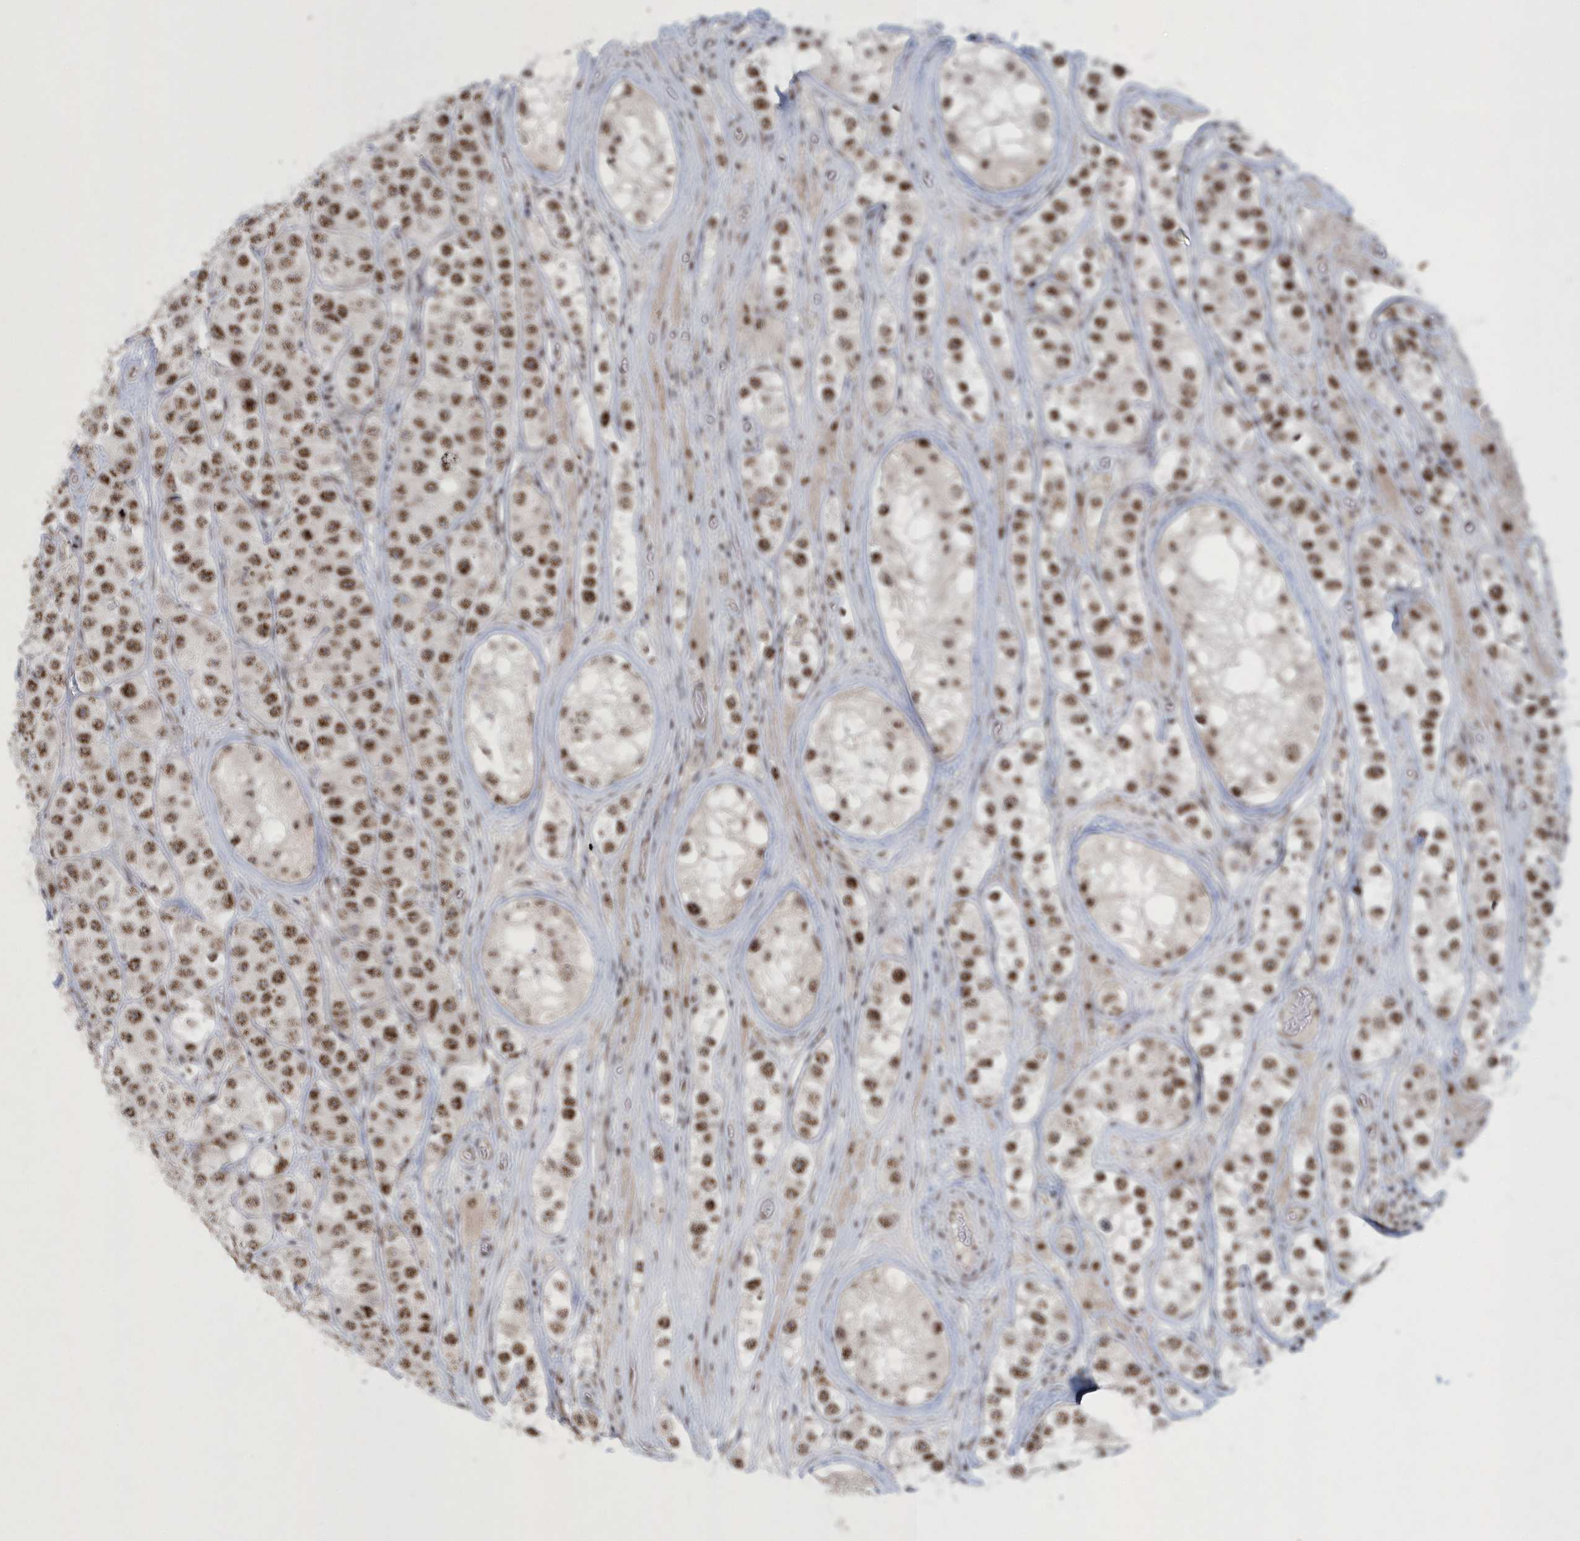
{"staining": {"intensity": "moderate", "quantity": ">75%", "location": "nuclear"}, "tissue": "testis cancer", "cell_type": "Tumor cells", "image_type": "cancer", "snomed": [{"axis": "morphology", "description": "Seminoma, NOS"}, {"axis": "topography", "description": "Testis"}], "caption": "Immunohistochemistry staining of testis seminoma, which shows medium levels of moderate nuclear staining in approximately >75% of tumor cells indicating moderate nuclear protein staining. The staining was performed using DAB (3,3'-diaminobenzidine) (brown) for protein detection and nuclei were counterstained in hematoxylin (blue).", "gene": "KDM6B", "patient": {"sex": "male", "age": 28}}